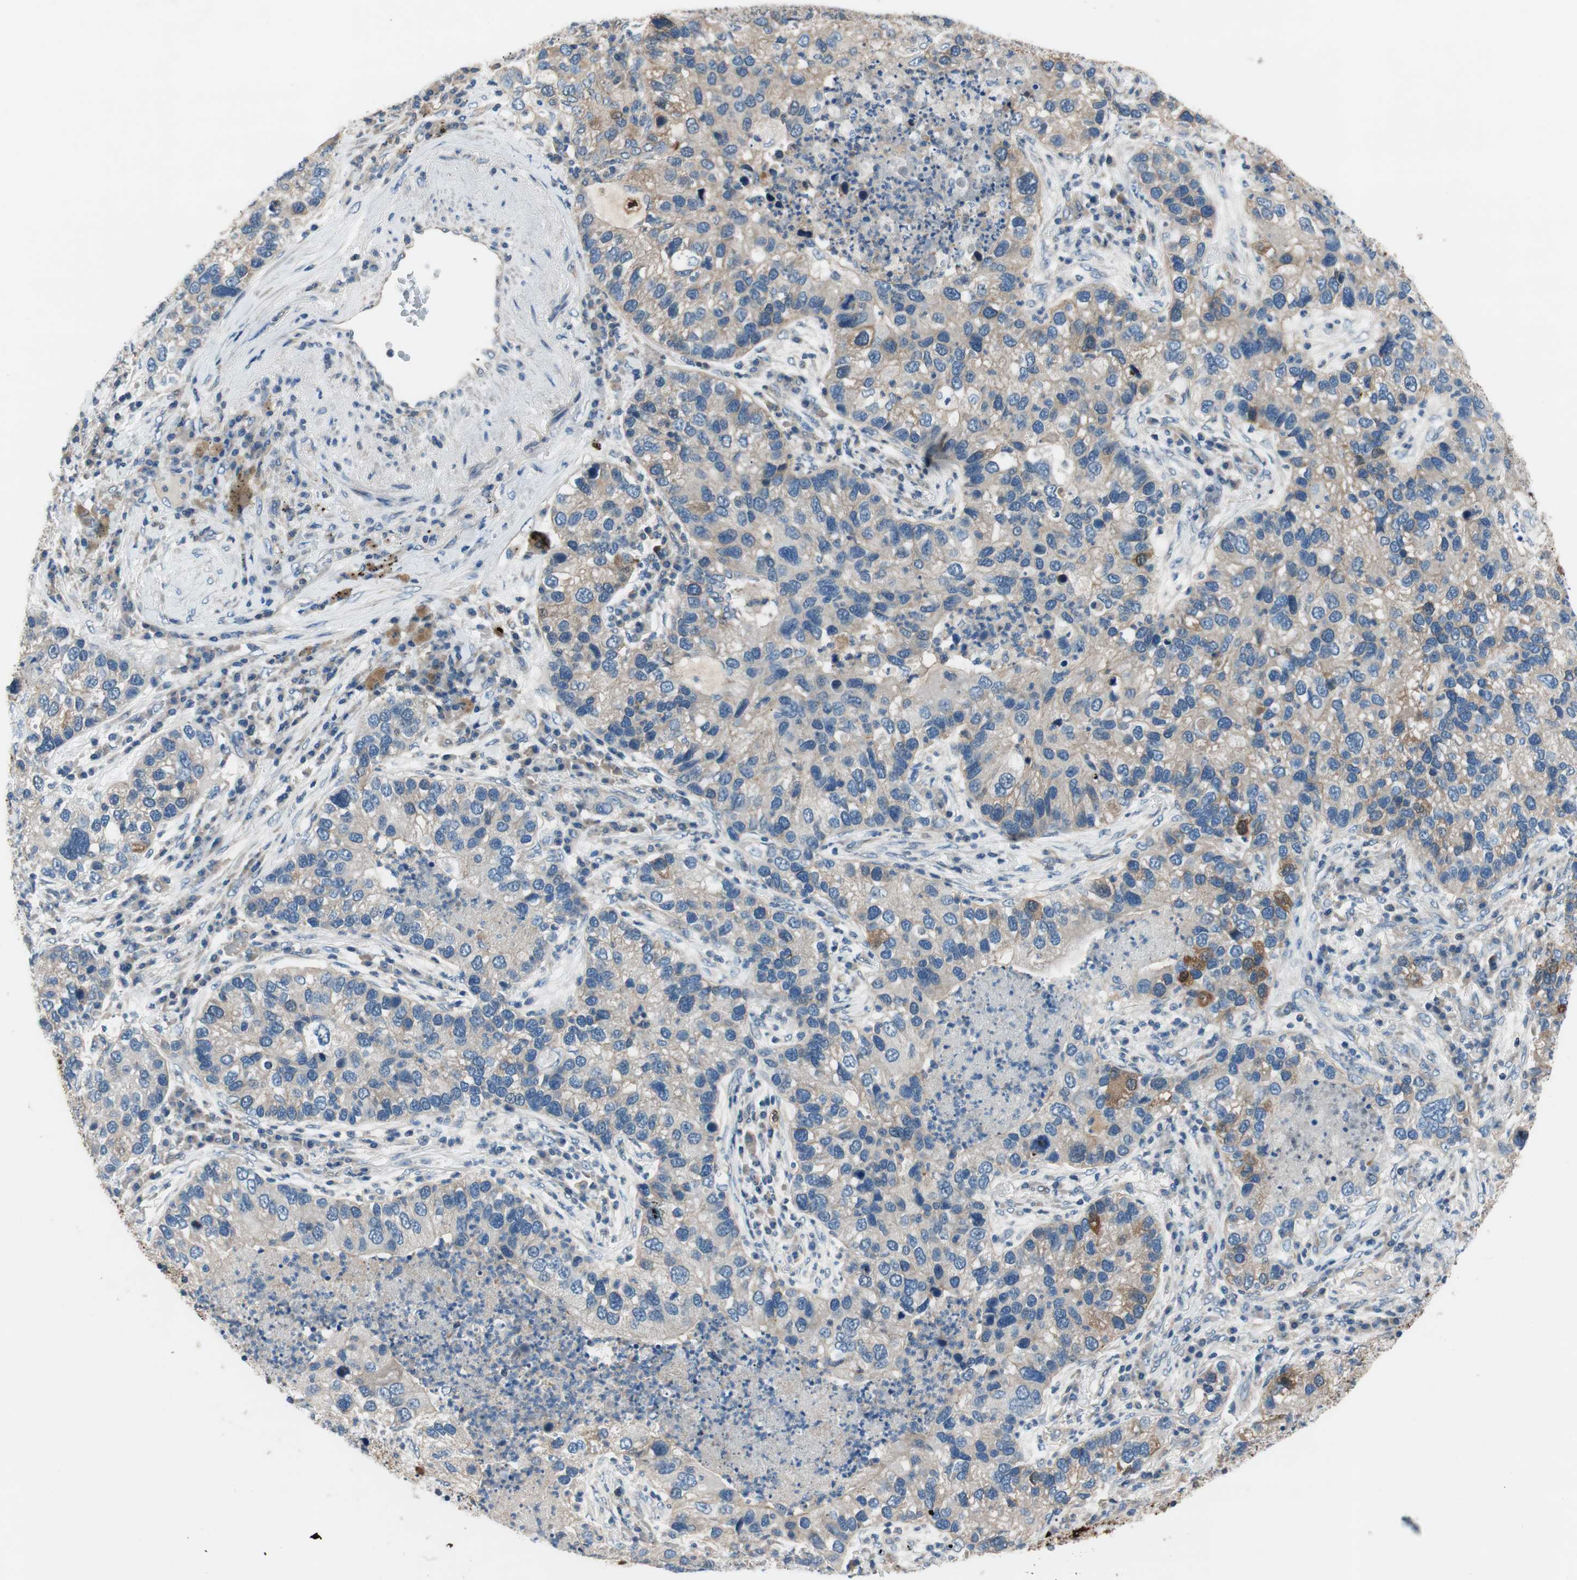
{"staining": {"intensity": "moderate", "quantity": "<25%", "location": "cytoplasmic/membranous"}, "tissue": "lung cancer", "cell_type": "Tumor cells", "image_type": "cancer", "snomed": [{"axis": "morphology", "description": "Normal tissue, NOS"}, {"axis": "morphology", "description": "Adenocarcinoma, NOS"}, {"axis": "topography", "description": "Bronchus"}, {"axis": "topography", "description": "Lung"}], "caption": "Moderate cytoplasmic/membranous positivity is appreciated in about <25% of tumor cells in lung cancer.", "gene": "CALML3", "patient": {"sex": "male", "age": 54}}